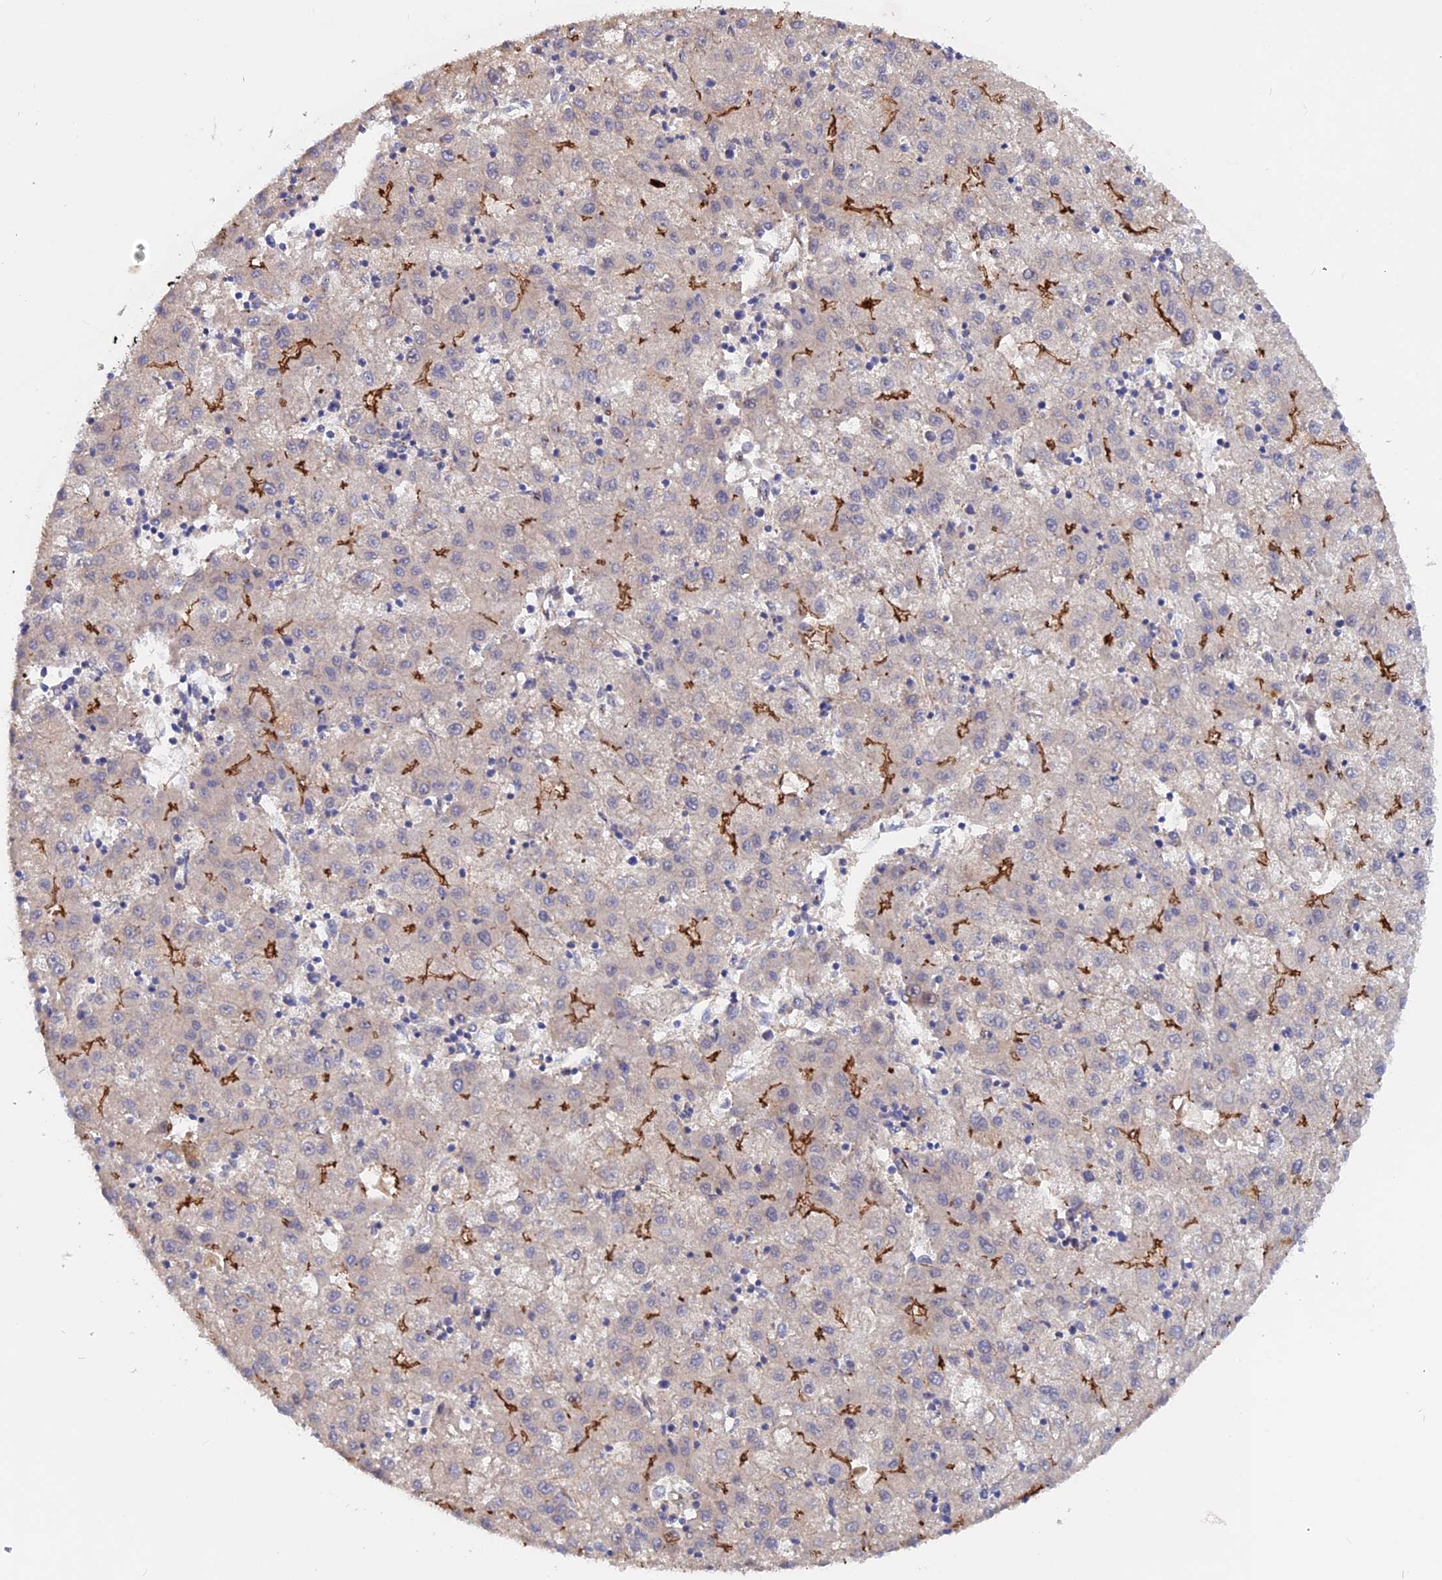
{"staining": {"intensity": "strong", "quantity": "<25%", "location": "cytoplasmic/membranous"}, "tissue": "liver cancer", "cell_type": "Tumor cells", "image_type": "cancer", "snomed": [{"axis": "morphology", "description": "Carcinoma, Hepatocellular, NOS"}, {"axis": "topography", "description": "Liver"}], "caption": "Protein staining exhibits strong cytoplasmic/membranous staining in about <25% of tumor cells in liver cancer (hepatocellular carcinoma). (IHC, brightfield microscopy, high magnification).", "gene": "GK5", "patient": {"sex": "male", "age": 72}}